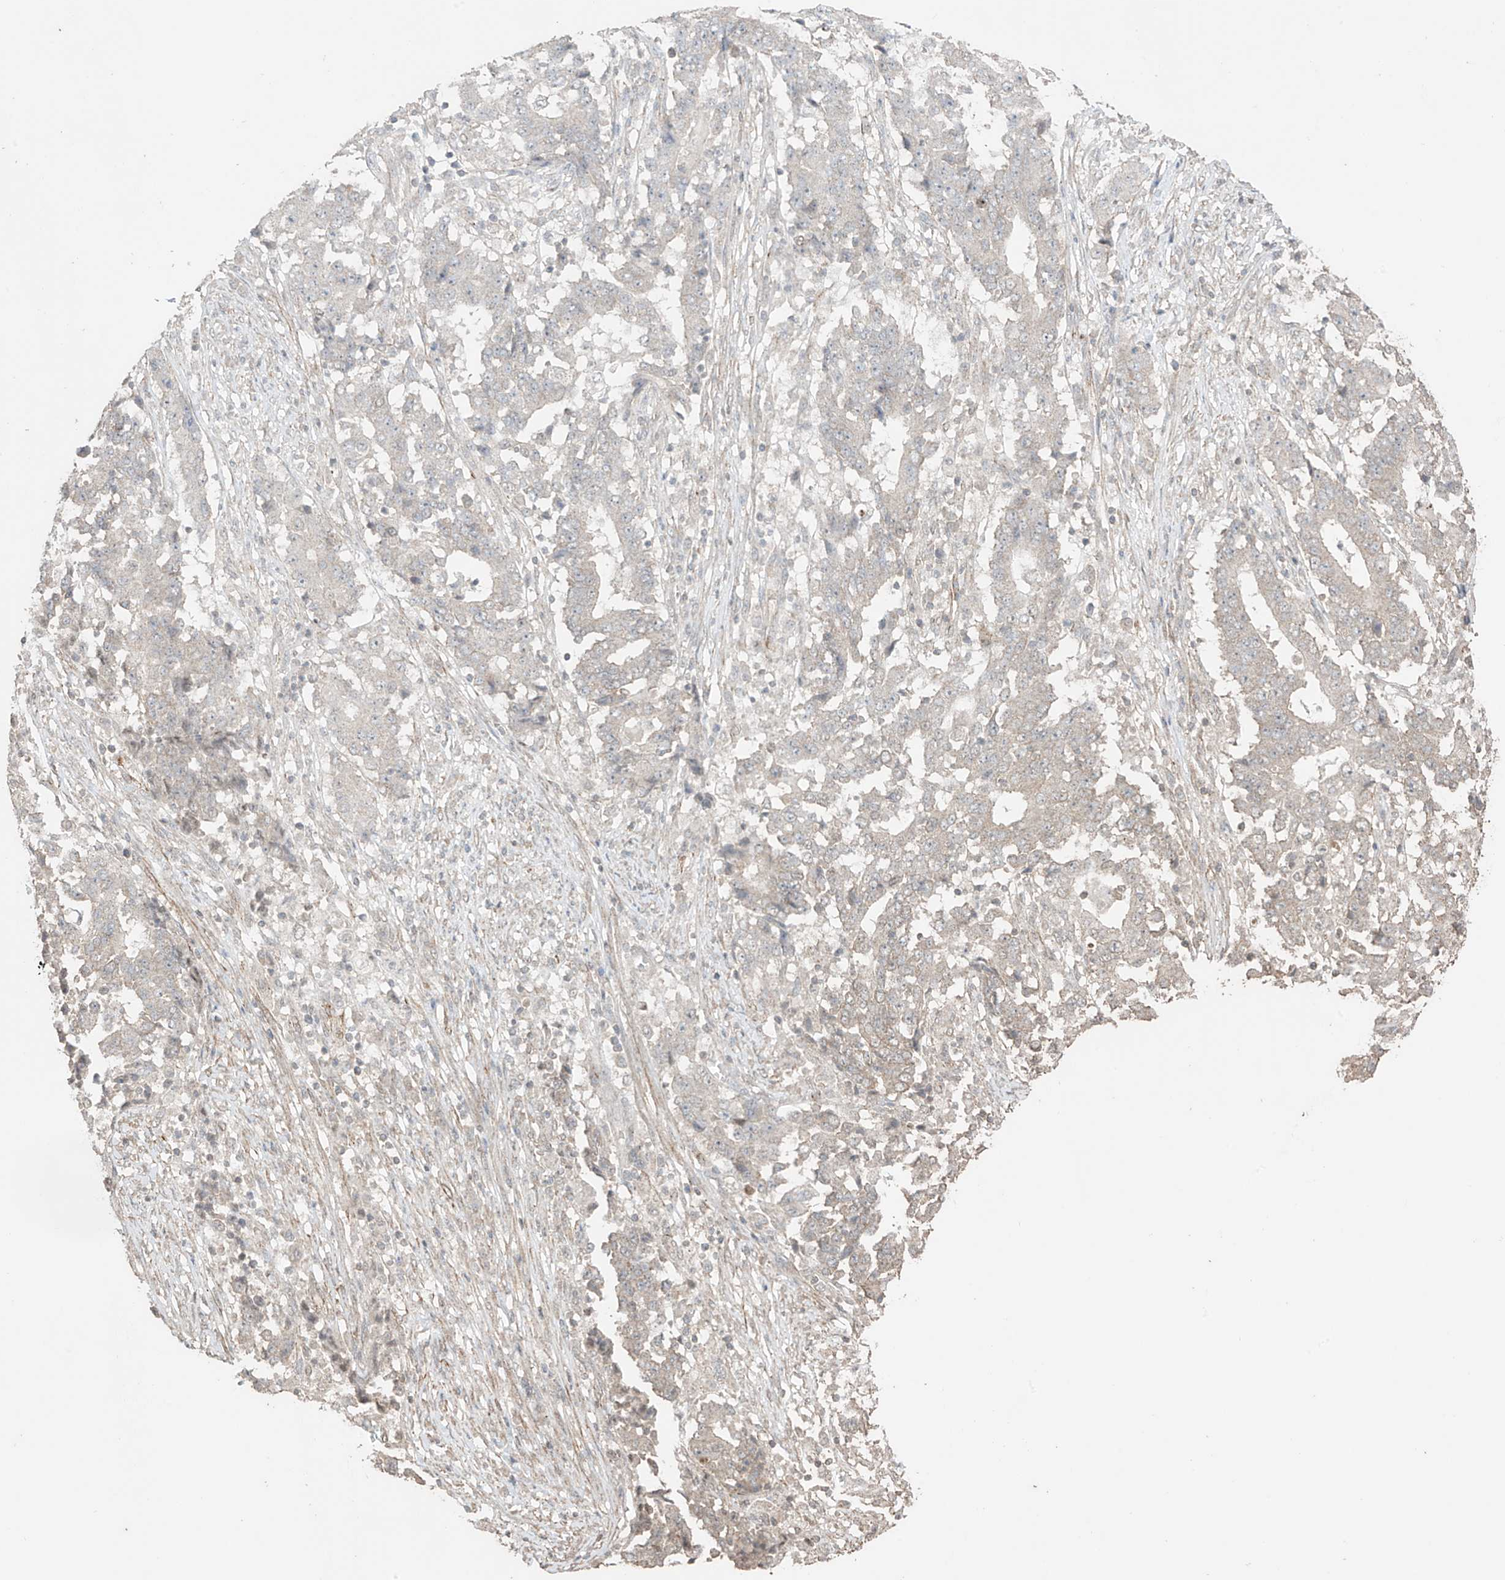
{"staining": {"intensity": "negative", "quantity": "none", "location": "none"}, "tissue": "stomach cancer", "cell_type": "Tumor cells", "image_type": "cancer", "snomed": [{"axis": "morphology", "description": "Adenocarcinoma, NOS"}, {"axis": "topography", "description": "Stomach"}], "caption": "This is a histopathology image of immunohistochemistry staining of adenocarcinoma (stomach), which shows no expression in tumor cells.", "gene": "TTLL5", "patient": {"sex": "male", "age": 59}}